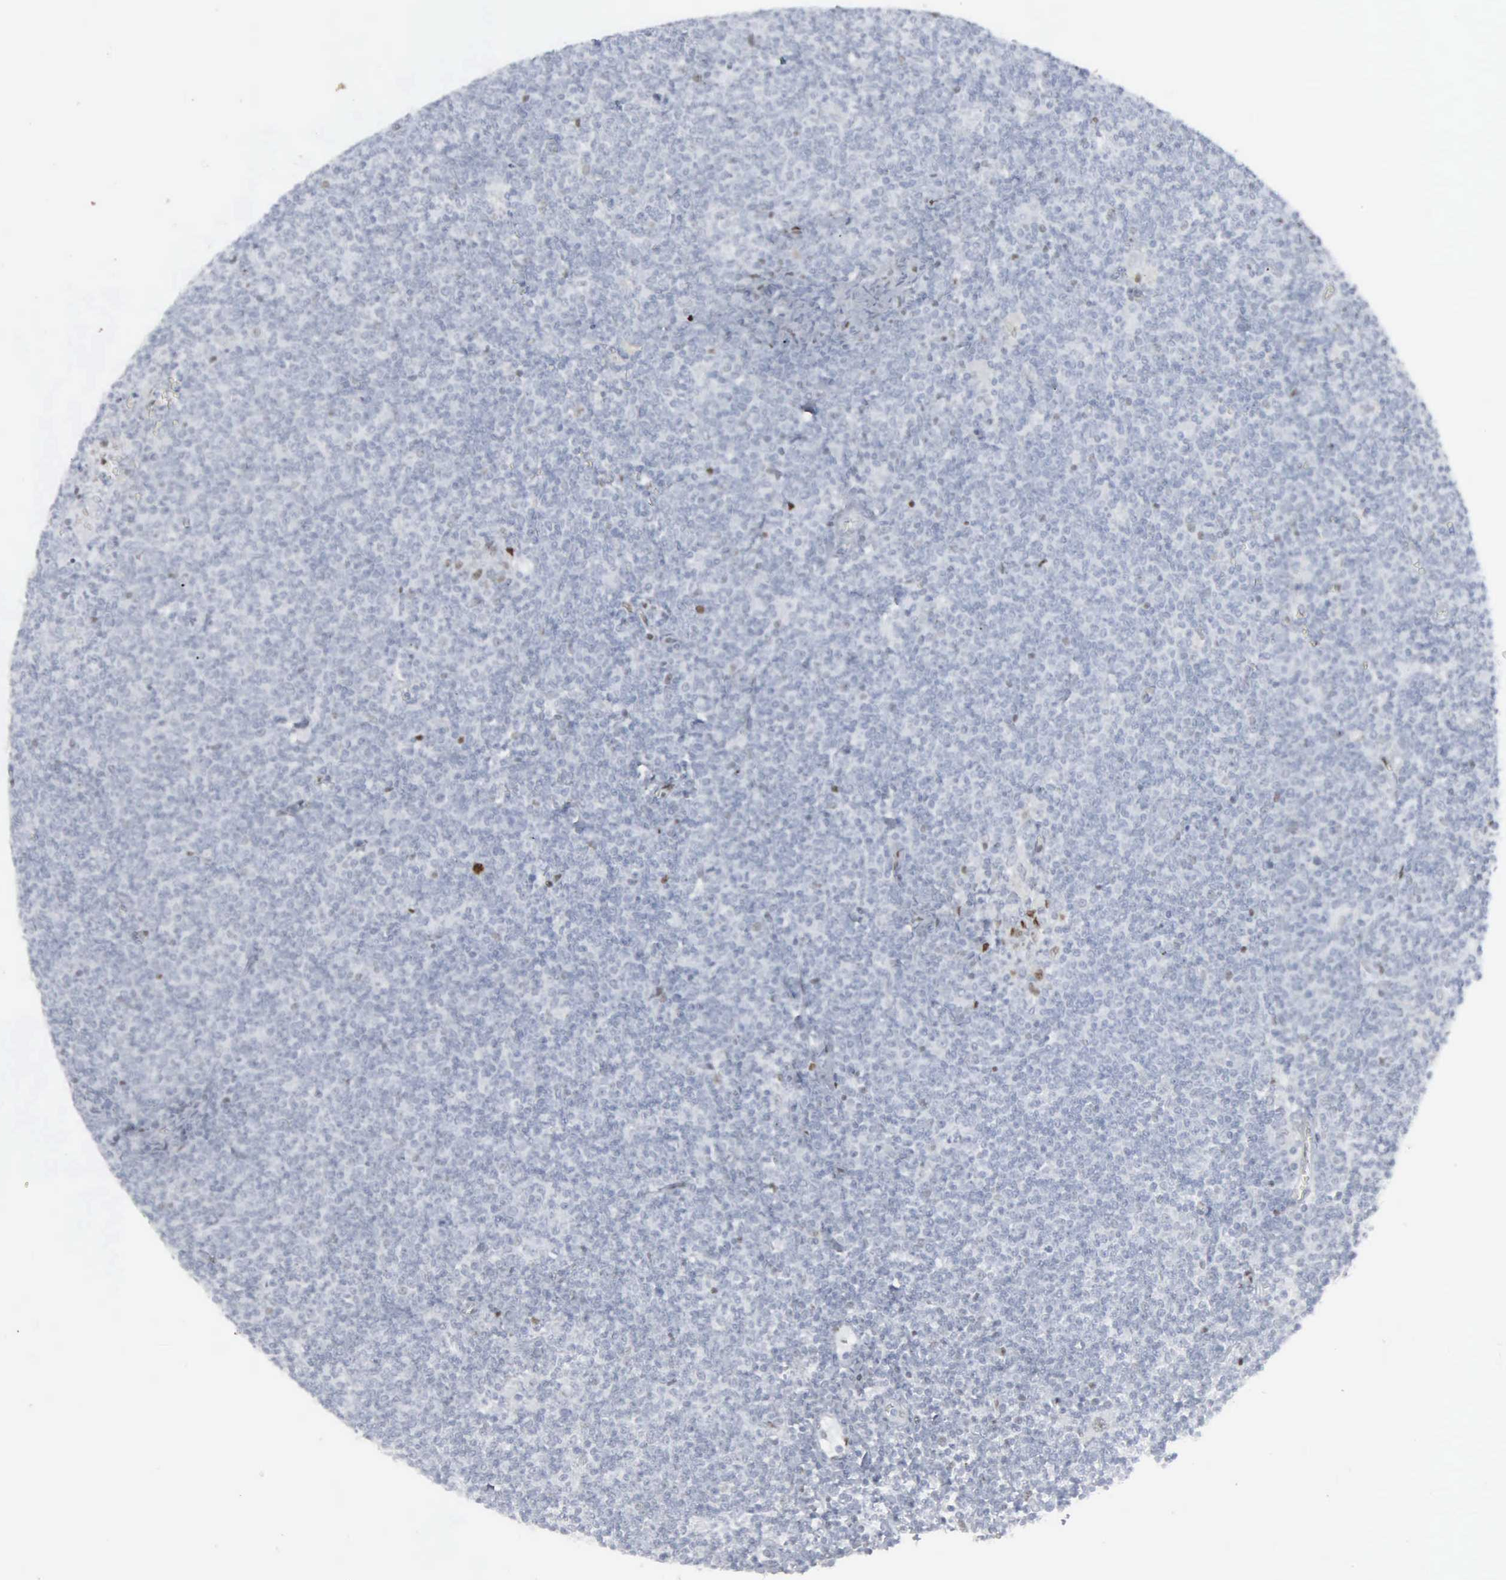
{"staining": {"intensity": "negative", "quantity": "none", "location": "none"}, "tissue": "lymphoma", "cell_type": "Tumor cells", "image_type": "cancer", "snomed": [{"axis": "morphology", "description": "Malignant lymphoma, non-Hodgkin's type, Low grade"}, {"axis": "topography", "description": "Lymph node"}], "caption": "IHC image of neoplastic tissue: human malignant lymphoma, non-Hodgkin's type (low-grade) stained with DAB (3,3'-diaminobenzidine) demonstrates no significant protein expression in tumor cells. (DAB IHC, high magnification).", "gene": "CCND3", "patient": {"sex": "male", "age": 65}}